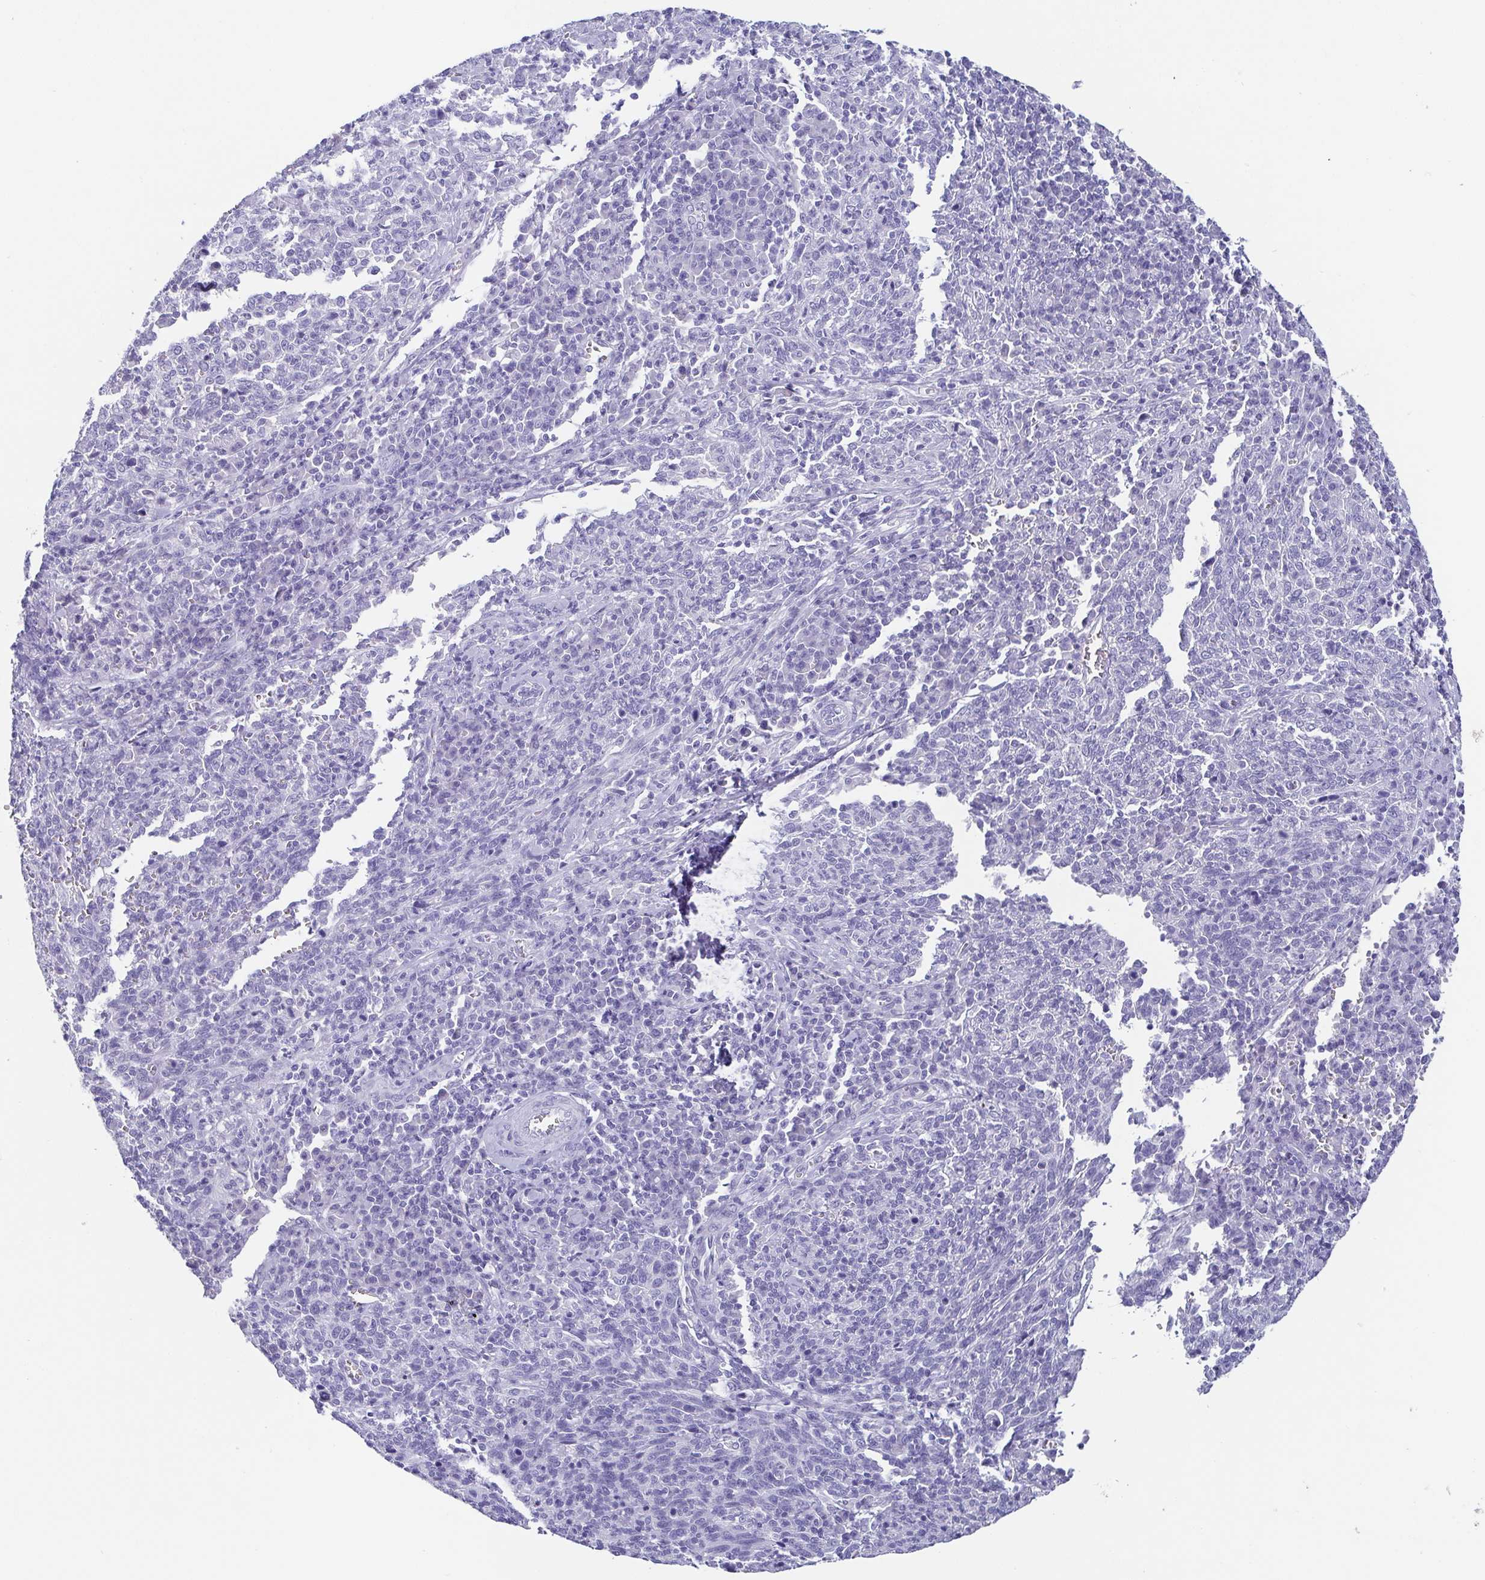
{"staining": {"intensity": "negative", "quantity": "none", "location": "none"}, "tissue": "cervical cancer", "cell_type": "Tumor cells", "image_type": "cancer", "snomed": [{"axis": "morphology", "description": "Squamous cell carcinoma, NOS"}, {"axis": "topography", "description": "Cervix"}], "caption": "Cervical squamous cell carcinoma was stained to show a protein in brown. There is no significant expression in tumor cells.", "gene": "SCGN", "patient": {"sex": "female", "age": 46}}